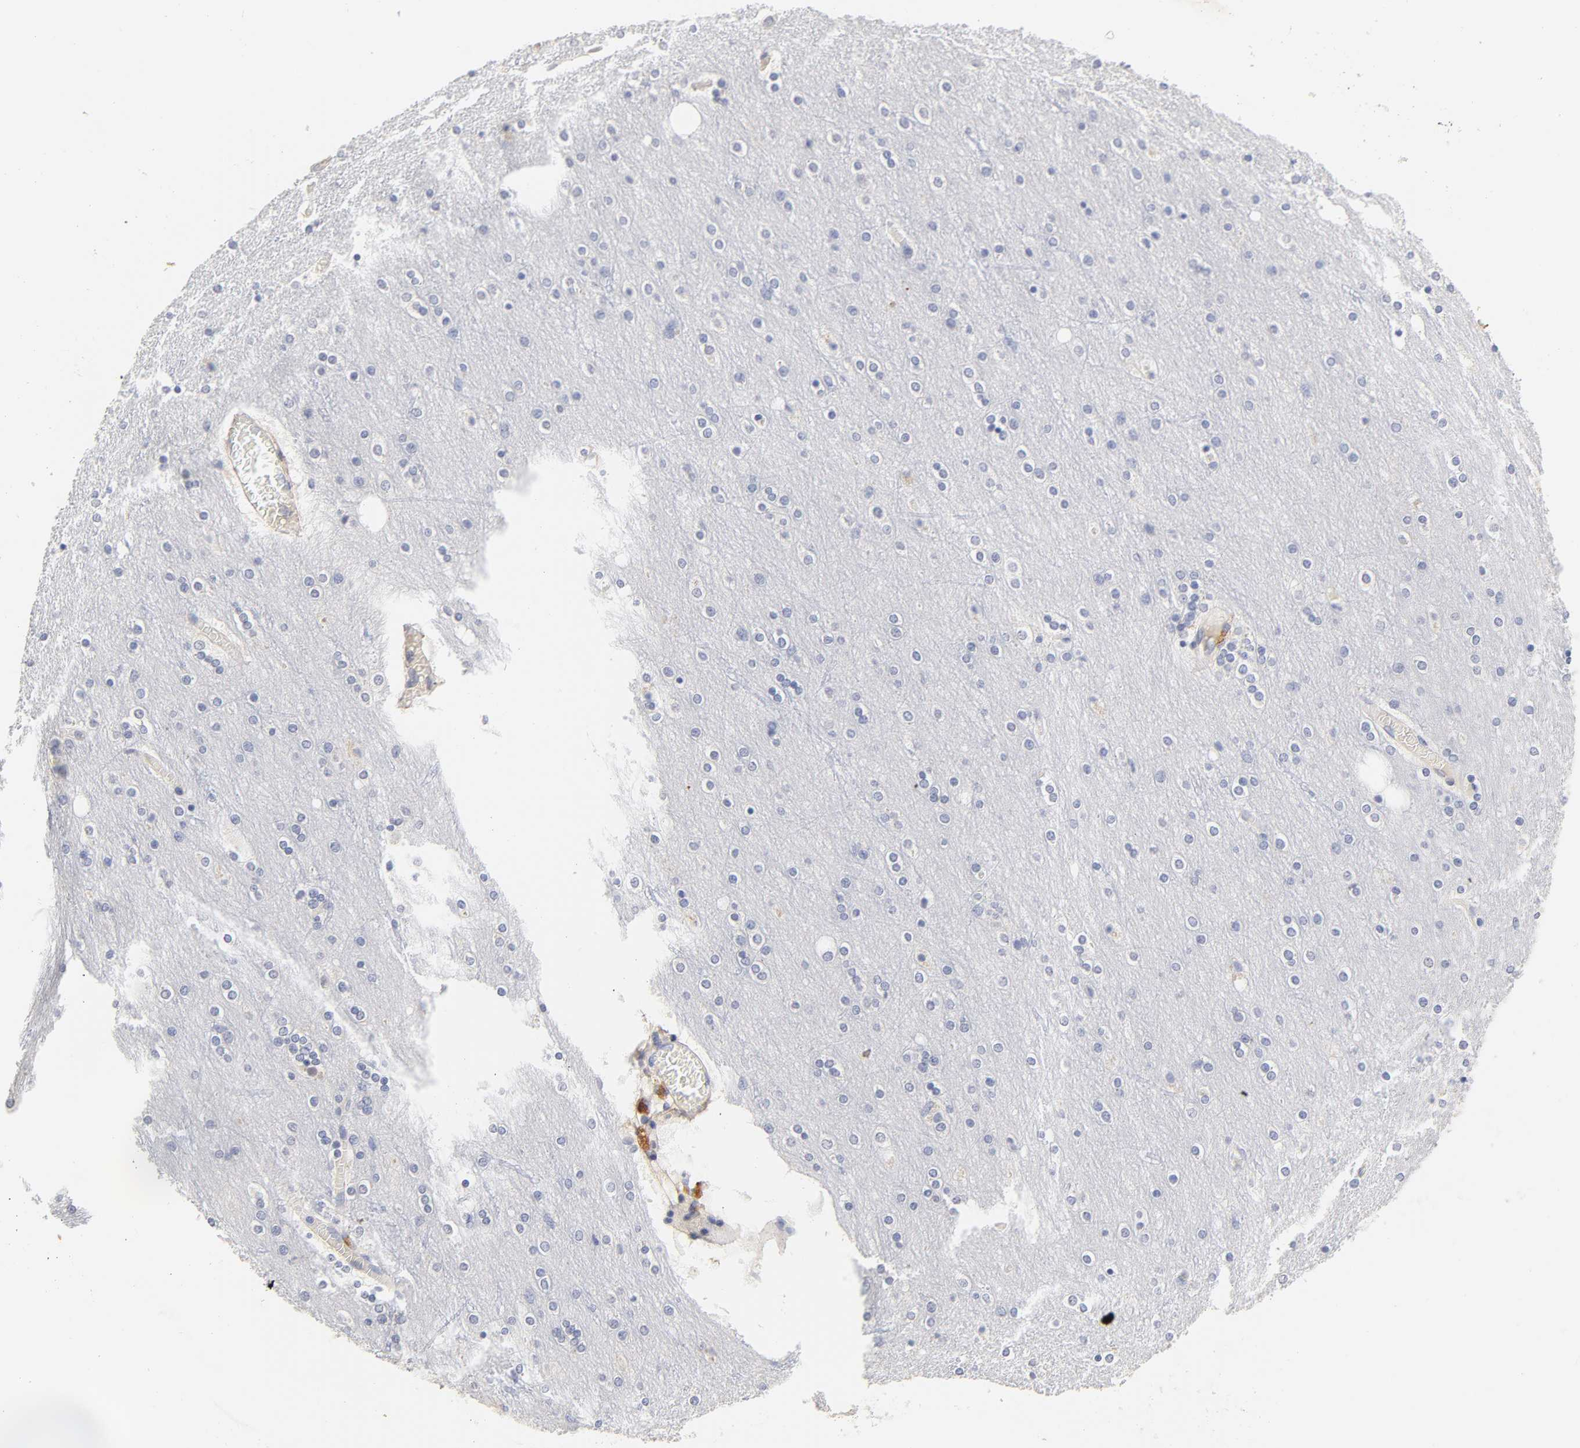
{"staining": {"intensity": "negative", "quantity": "none", "location": "none"}, "tissue": "cerebral cortex", "cell_type": "Endothelial cells", "image_type": "normal", "snomed": [{"axis": "morphology", "description": "Normal tissue, NOS"}, {"axis": "topography", "description": "Cerebral cortex"}], "caption": "Cerebral cortex stained for a protein using immunohistochemistry (IHC) displays no expression endothelial cells.", "gene": "LAMB1", "patient": {"sex": "female", "age": 54}}